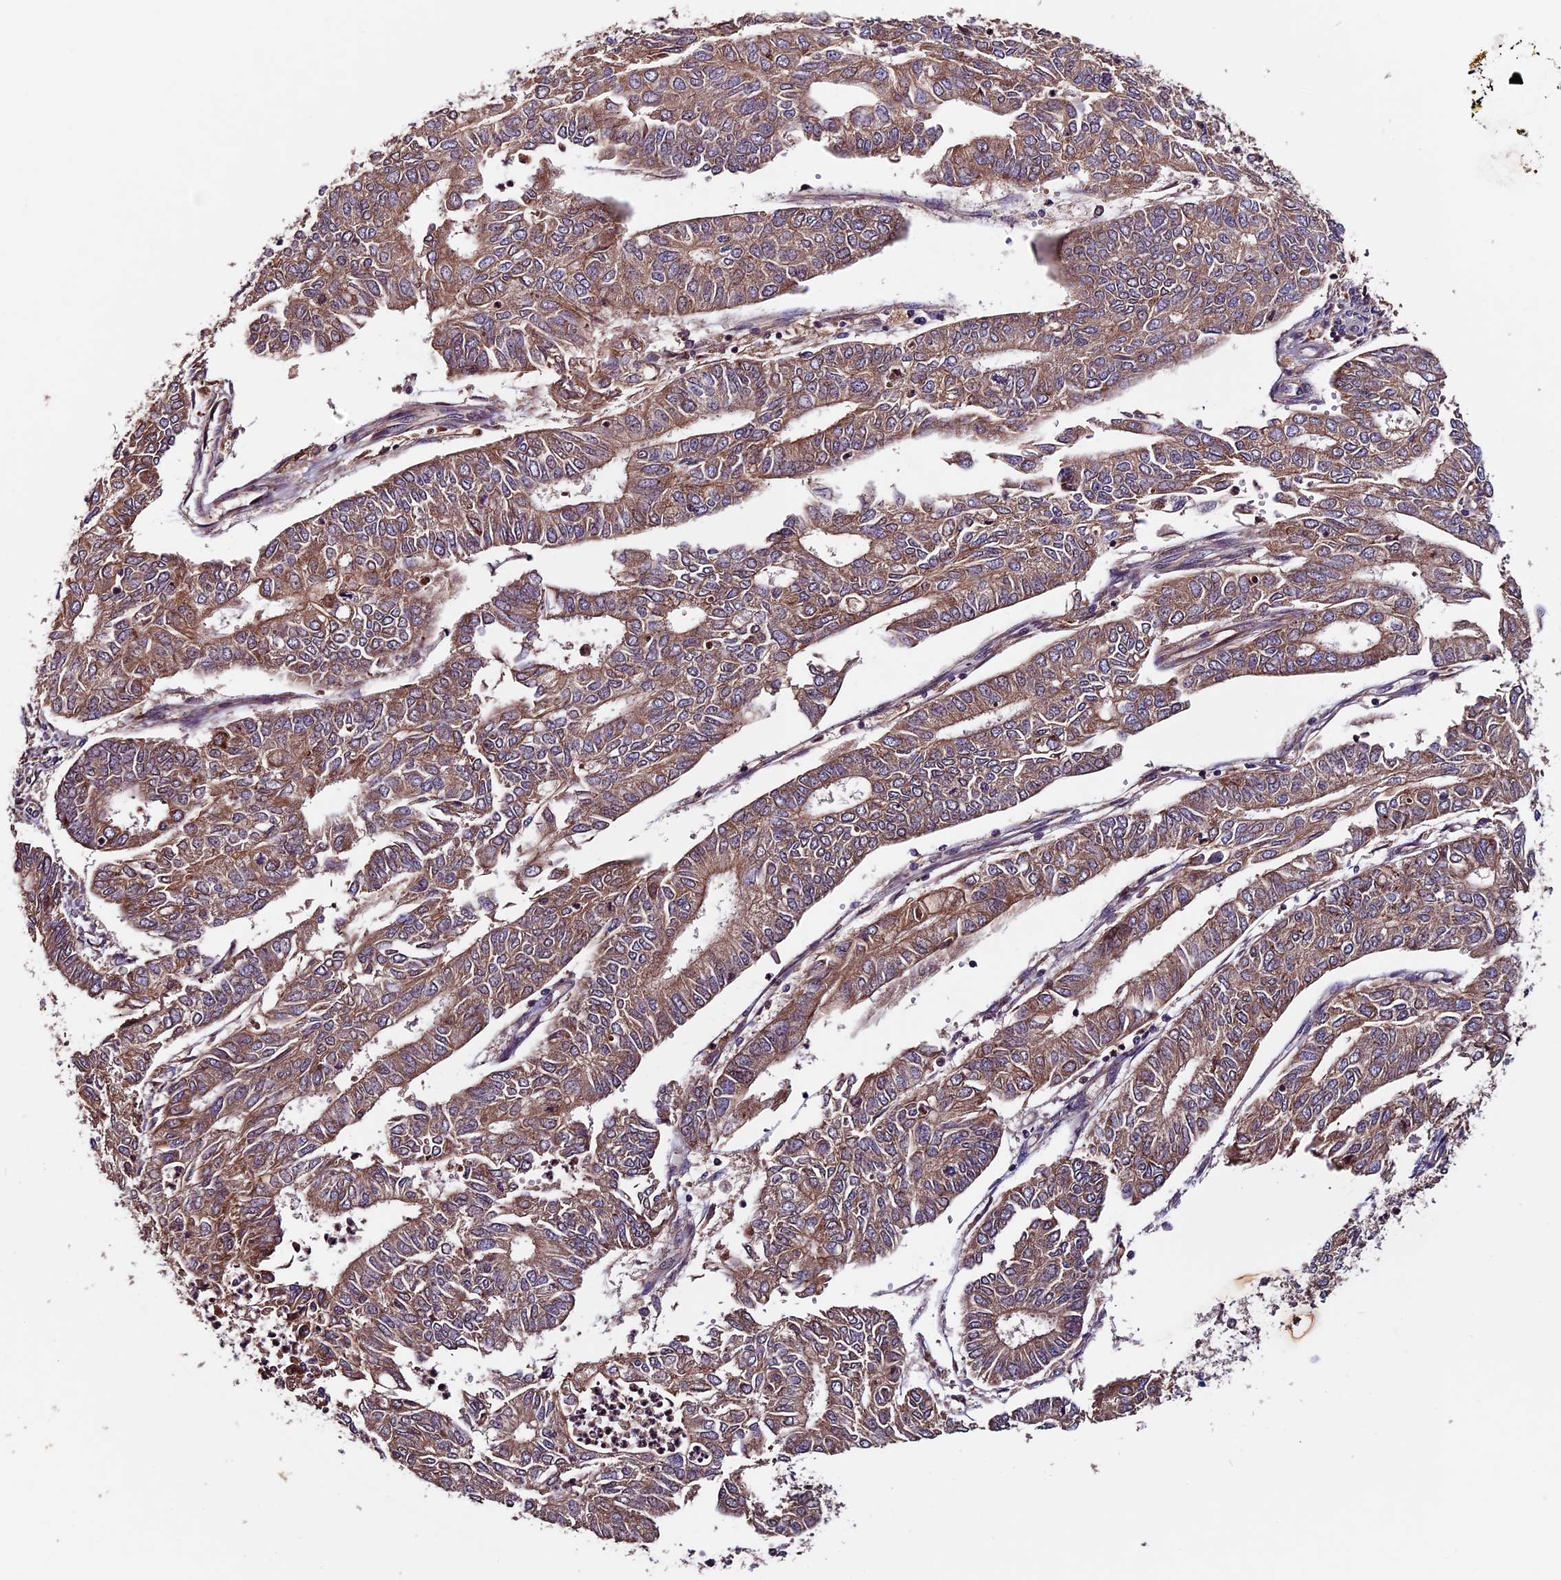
{"staining": {"intensity": "weak", "quantity": ">75%", "location": "cytoplasmic/membranous"}, "tissue": "endometrial cancer", "cell_type": "Tumor cells", "image_type": "cancer", "snomed": [{"axis": "morphology", "description": "Adenocarcinoma, NOS"}, {"axis": "topography", "description": "Endometrium"}], "caption": "Tumor cells demonstrate low levels of weak cytoplasmic/membranous staining in approximately >75% of cells in human adenocarcinoma (endometrial).", "gene": "ZNF598", "patient": {"sex": "female", "age": 68}}